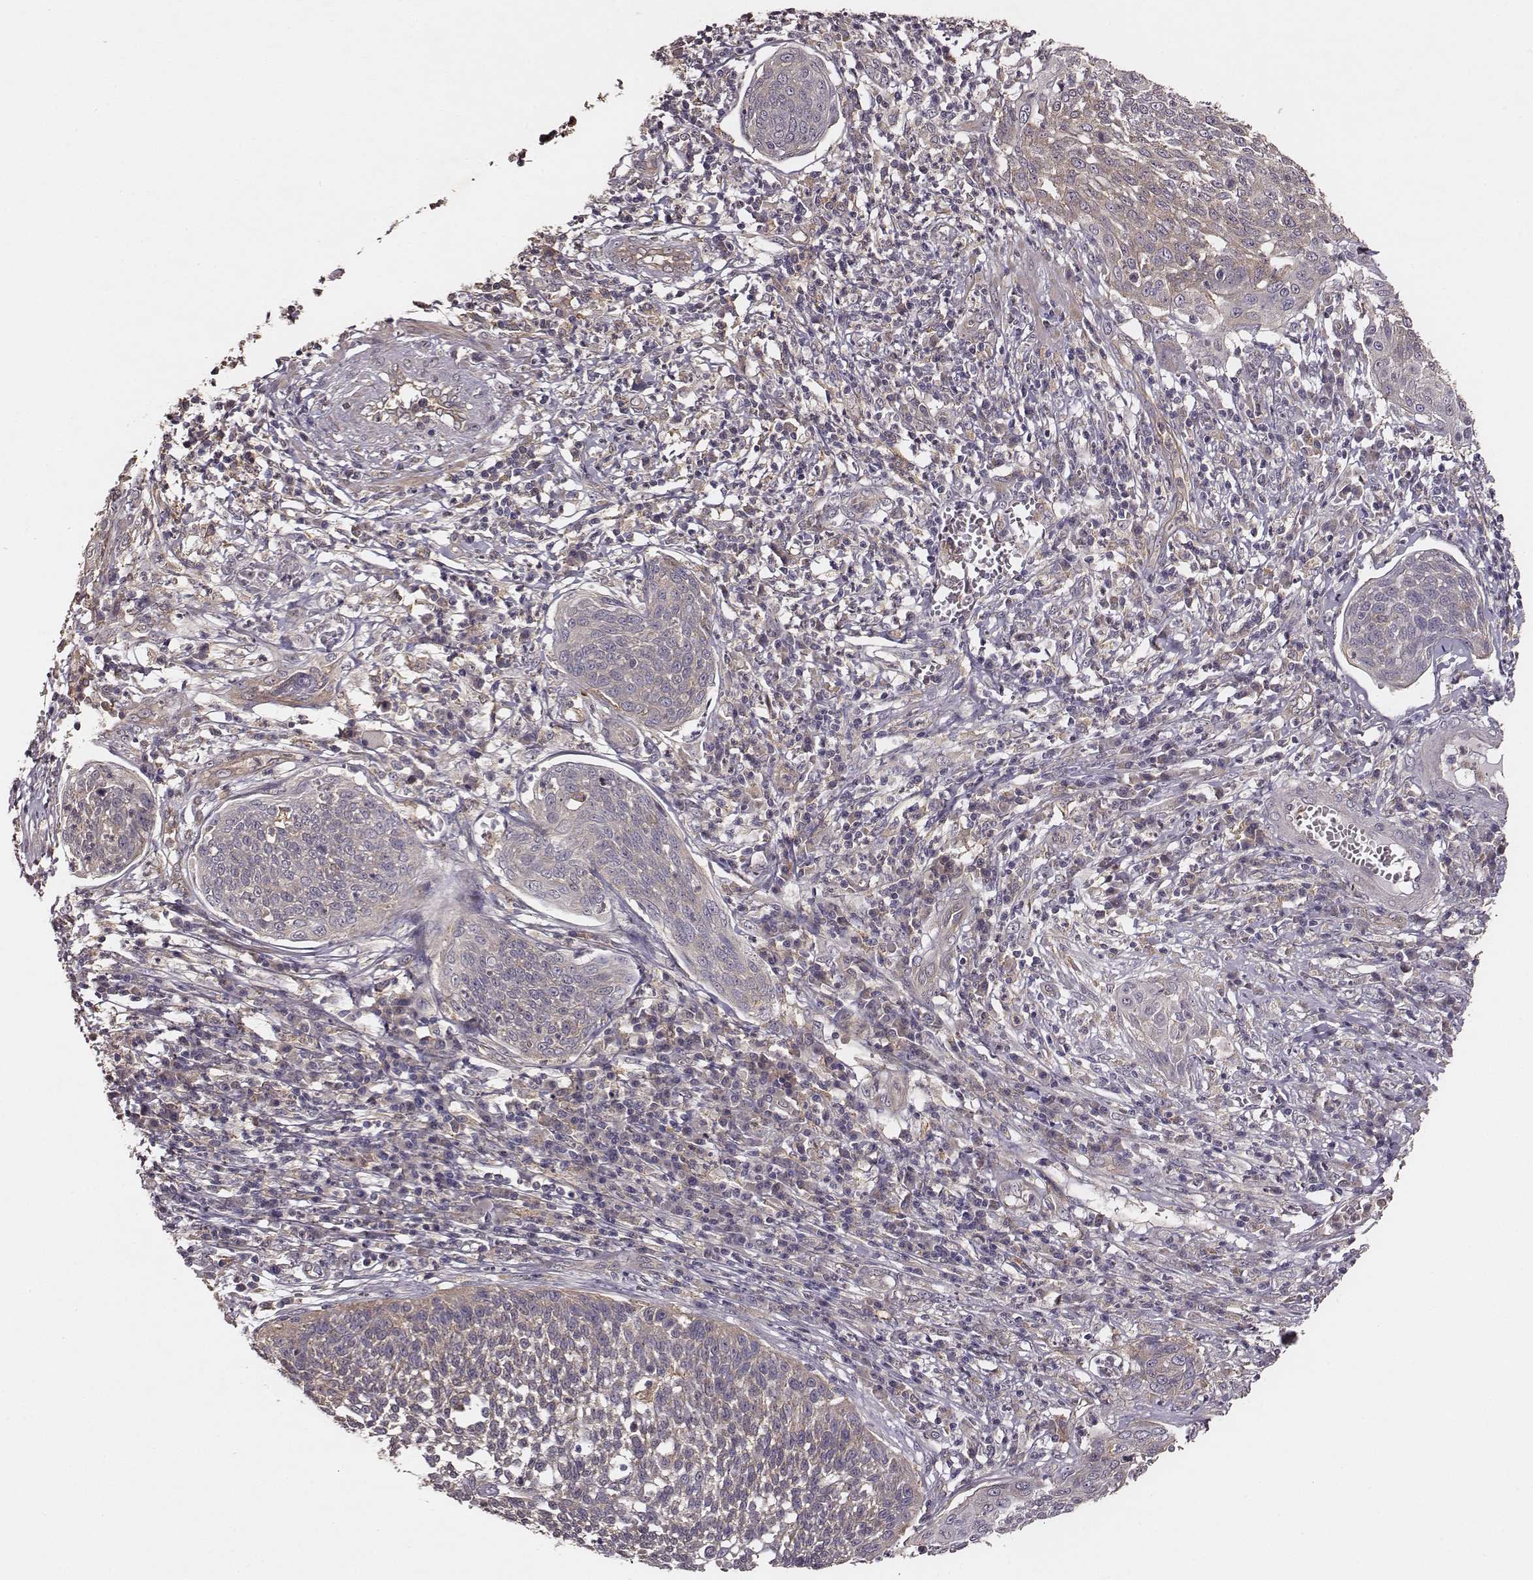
{"staining": {"intensity": "weak", "quantity": "<25%", "location": "cytoplasmic/membranous"}, "tissue": "cervical cancer", "cell_type": "Tumor cells", "image_type": "cancer", "snomed": [{"axis": "morphology", "description": "Squamous cell carcinoma, NOS"}, {"axis": "topography", "description": "Cervix"}], "caption": "This is an immunohistochemistry (IHC) image of human cervical squamous cell carcinoma. There is no positivity in tumor cells.", "gene": "VPS26A", "patient": {"sex": "female", "age": 34}}